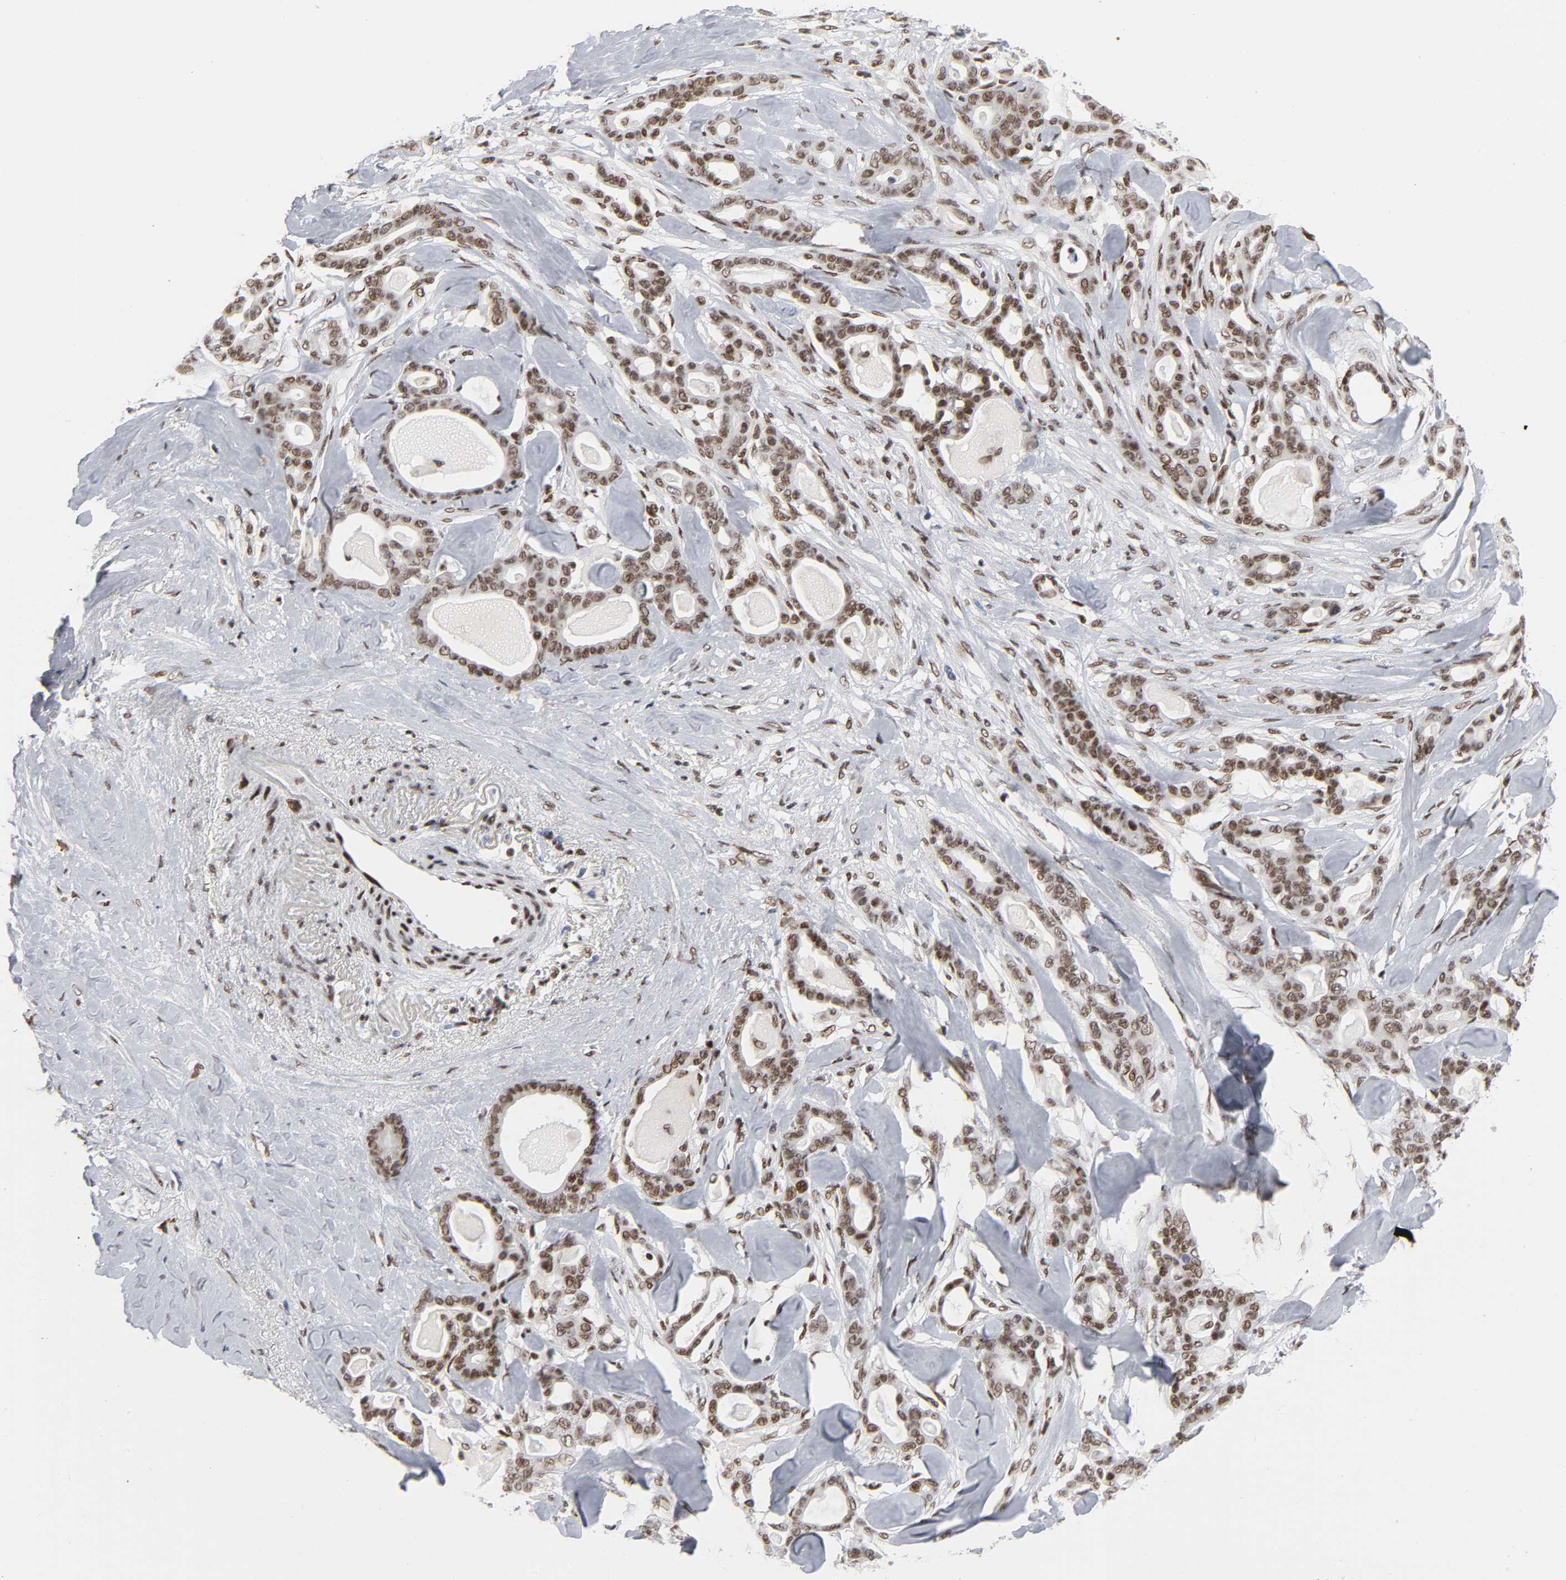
{"staining": {"intensity": "moderate", "quantity": ">75%", "location": "nuclear"}, "tissue": "pancreatic cancer", "cell_type": "Tumor cells", "image_type": "cancer", "snomed": [{"axis": "morphology", "description": "Adenocarcinoma, NOS"}, {"axis": "topography", "description": "Pancreas"}], "caption": "Pancreatic adenocarcinoma tissue demonstrates moderate nuclear expression in approximately >75% of tumor cells, visualized by immunohistochemistry. The staining was performed using DAB, with brown indicating positive protein expression. Nuclei are stained blue with hematoxylin.", "gene": "CREBBP", "patient": {"sex": "male", "age": 63}}